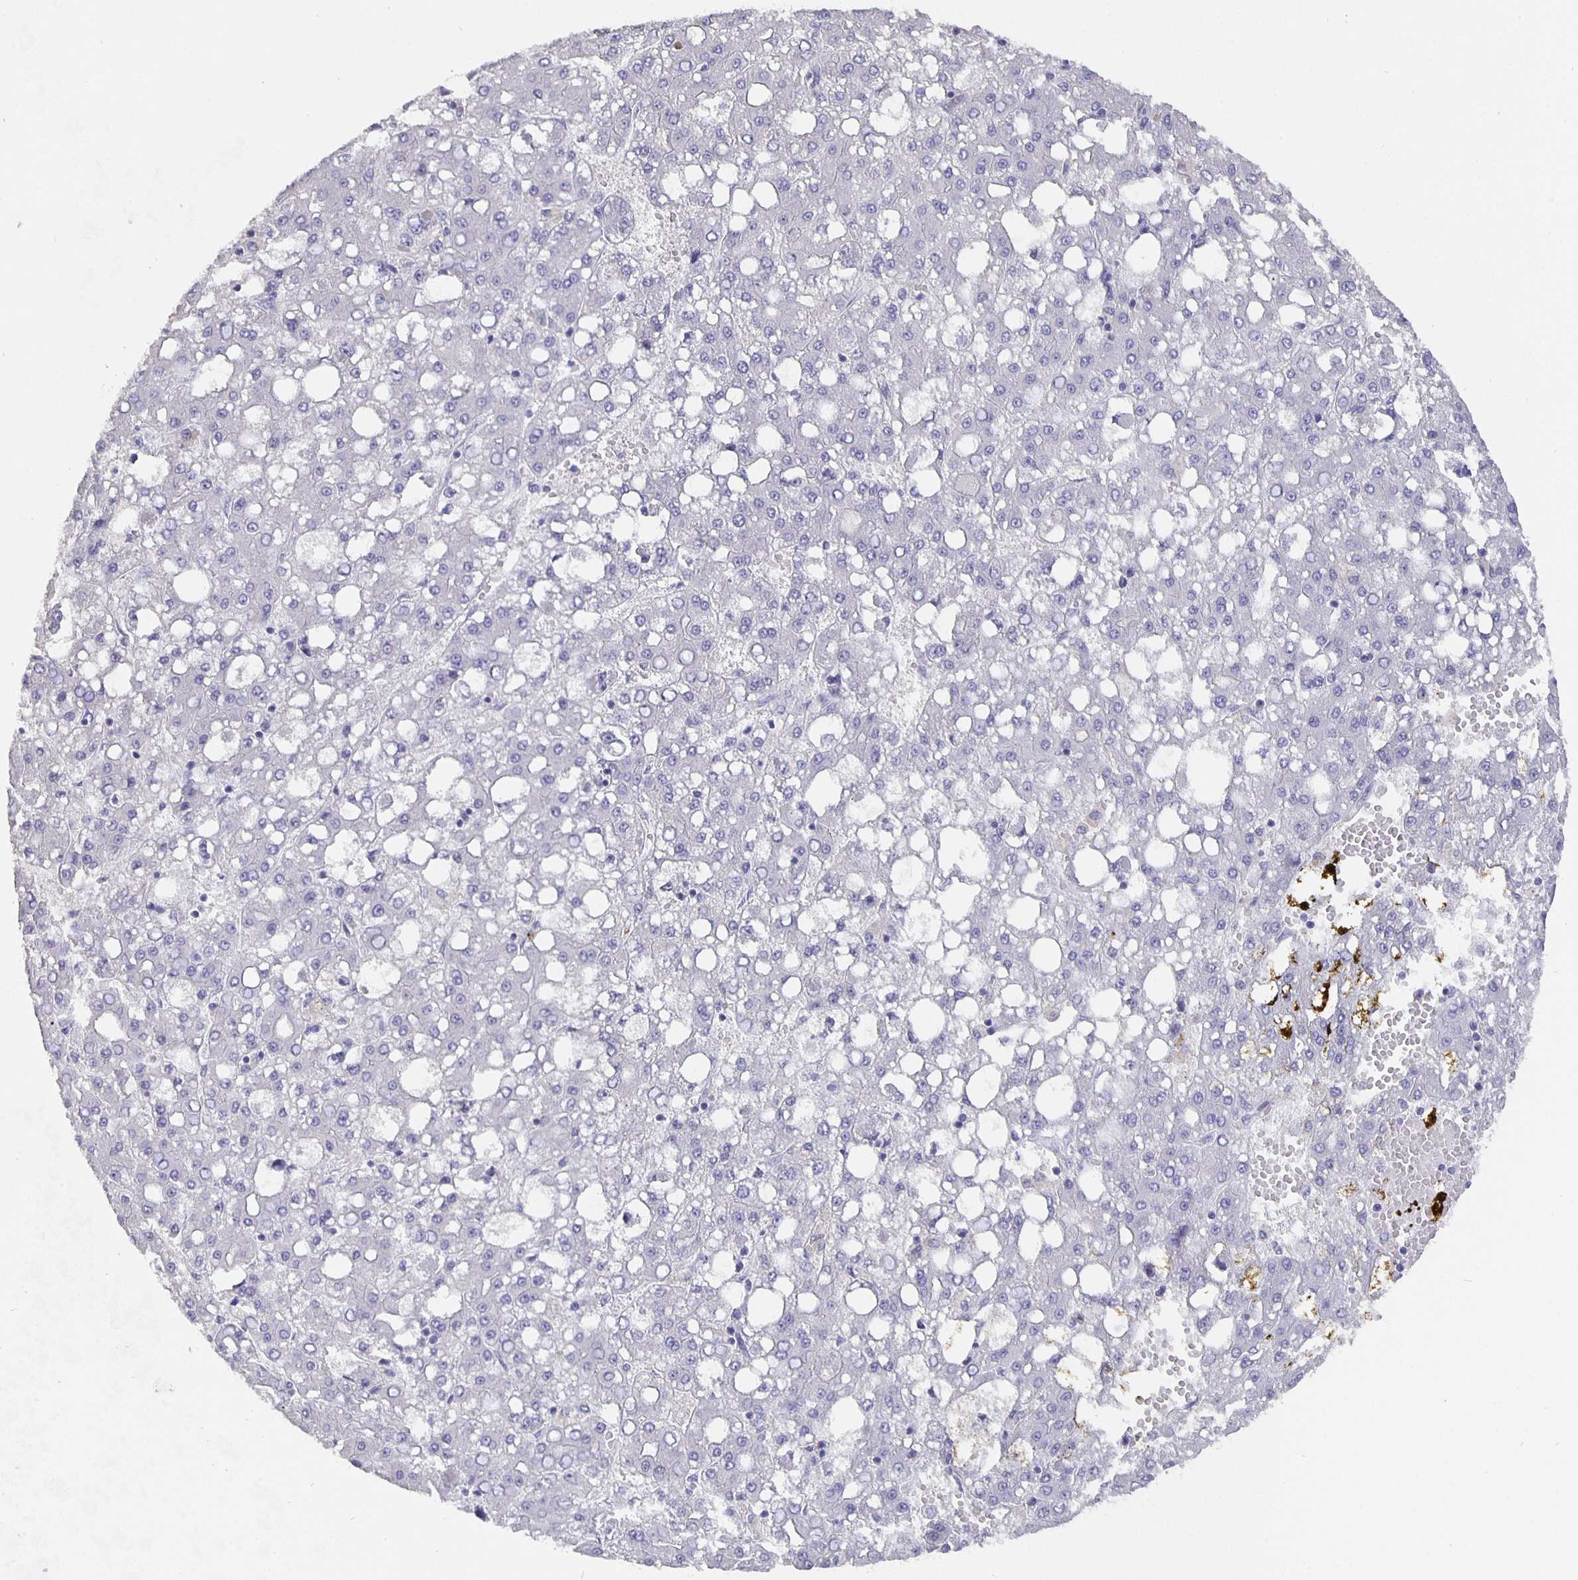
{"staining": {"intensity": "negative", "quantity": "none", "location": "none"}, "tissue": "liver cancer", "cell_type": "Tumor cells", "image_type": "cancer", "snomed": [{"axis": "morphology", "description": "Carcinoma, Hepatocellular, NOS"}, {"axis": "topography", "description": "Liver"}], "caption": "DAB (3,3'-diaminobenzidine) immunohistochemical staining of hepatocellular carcinoma (liver) reveals no significant expression in tumor cells.", "gene": "CFAP74", "patient": {"sex": "male", "age": 65}}